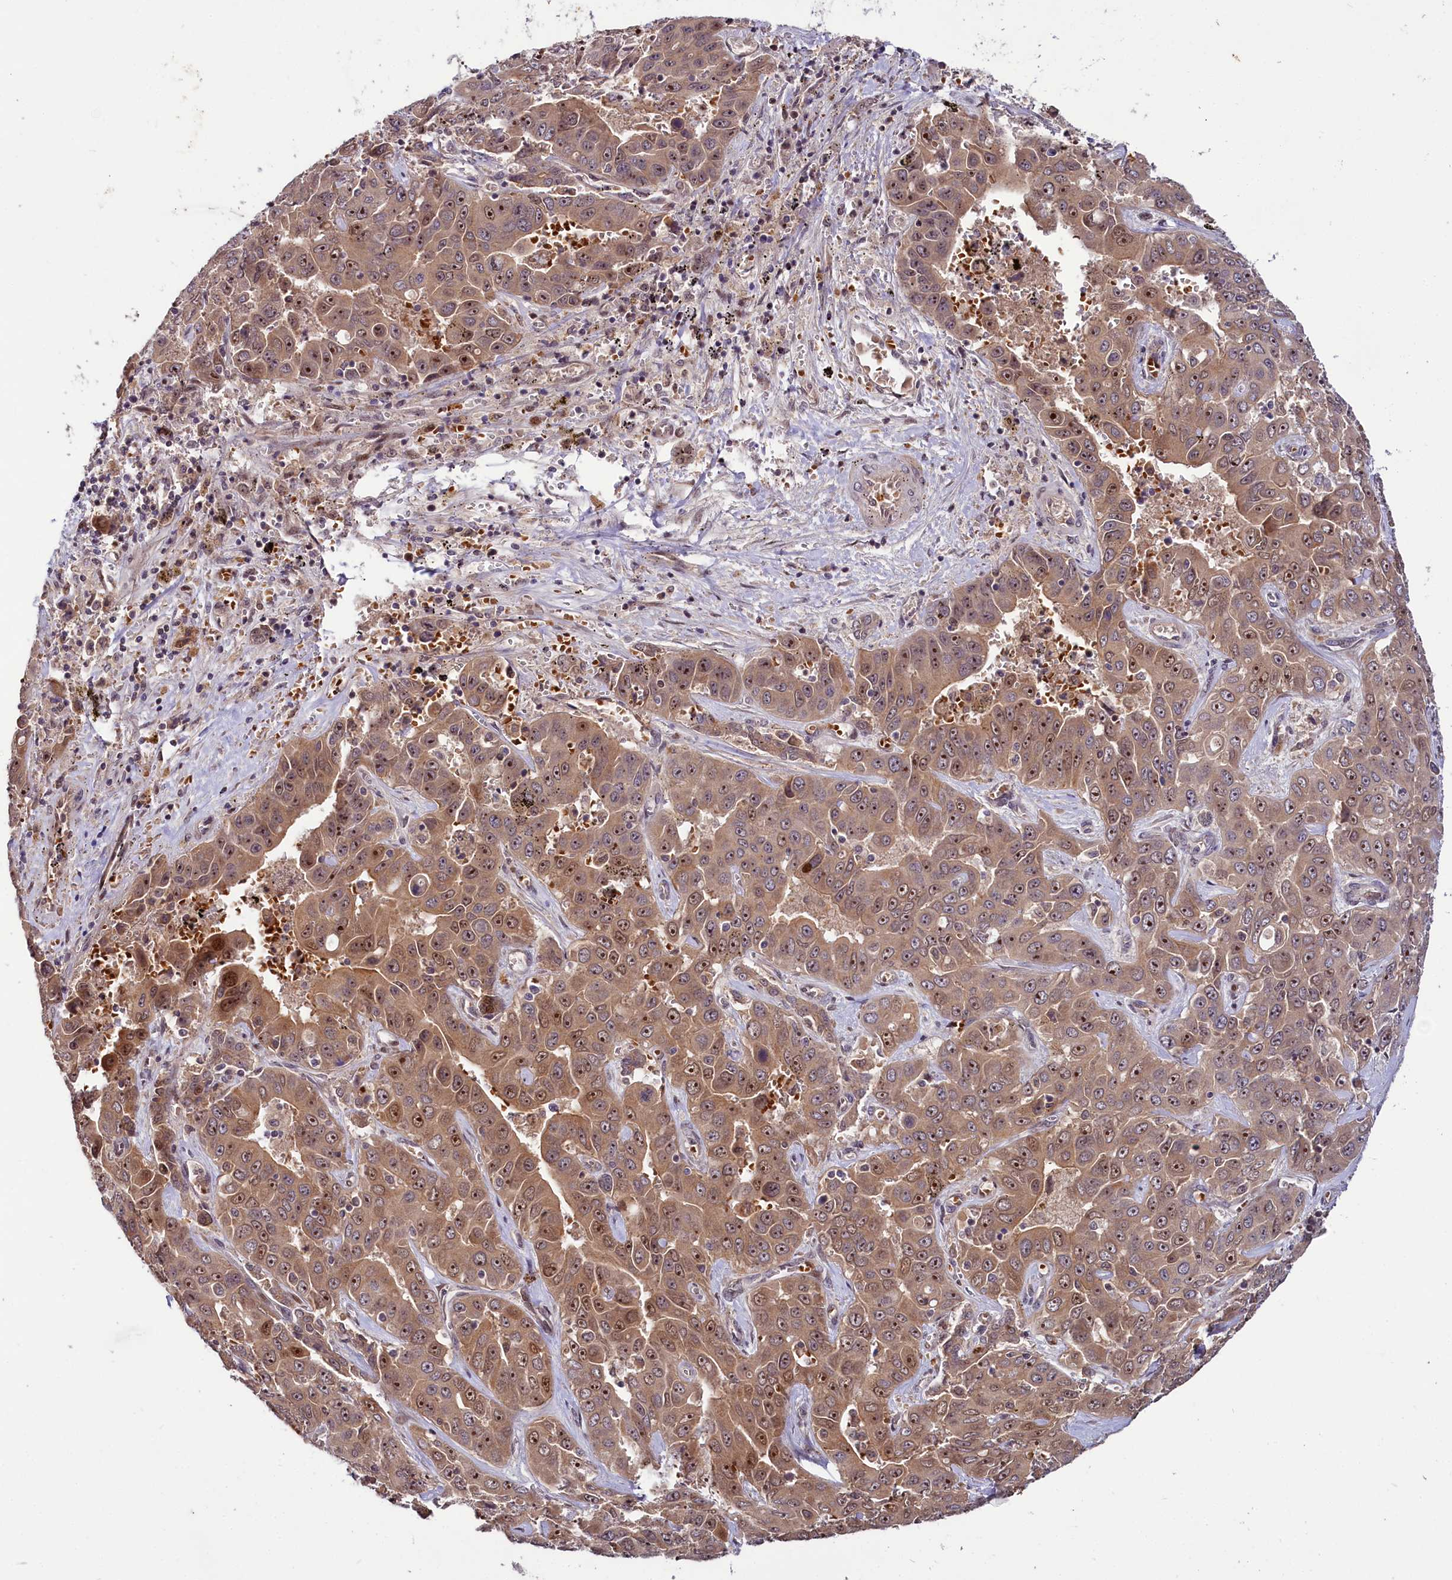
{"staining": {"intensity": "moderate", "quantity": ">75%", "location": "cytoplasmic/membranous,nuclear"}, "tissue": "liver cancer", "cell_type": "Tumor cells", "image_type": "cancer", "snomed": [{"axis": "morphology", "description": "Cholangiocarcinoma"}, {"axis": "topography", "description": "Liver"}], "caption": "Tumor cells reveal medium levels of moderate cytoplasmic/membranous and nuclear staining in approximately >75% of cells in liver cancer (cholangiocarcinoma).", "gene": "N4BP2L1", "patient": {"sex": "female", "age": 52}}